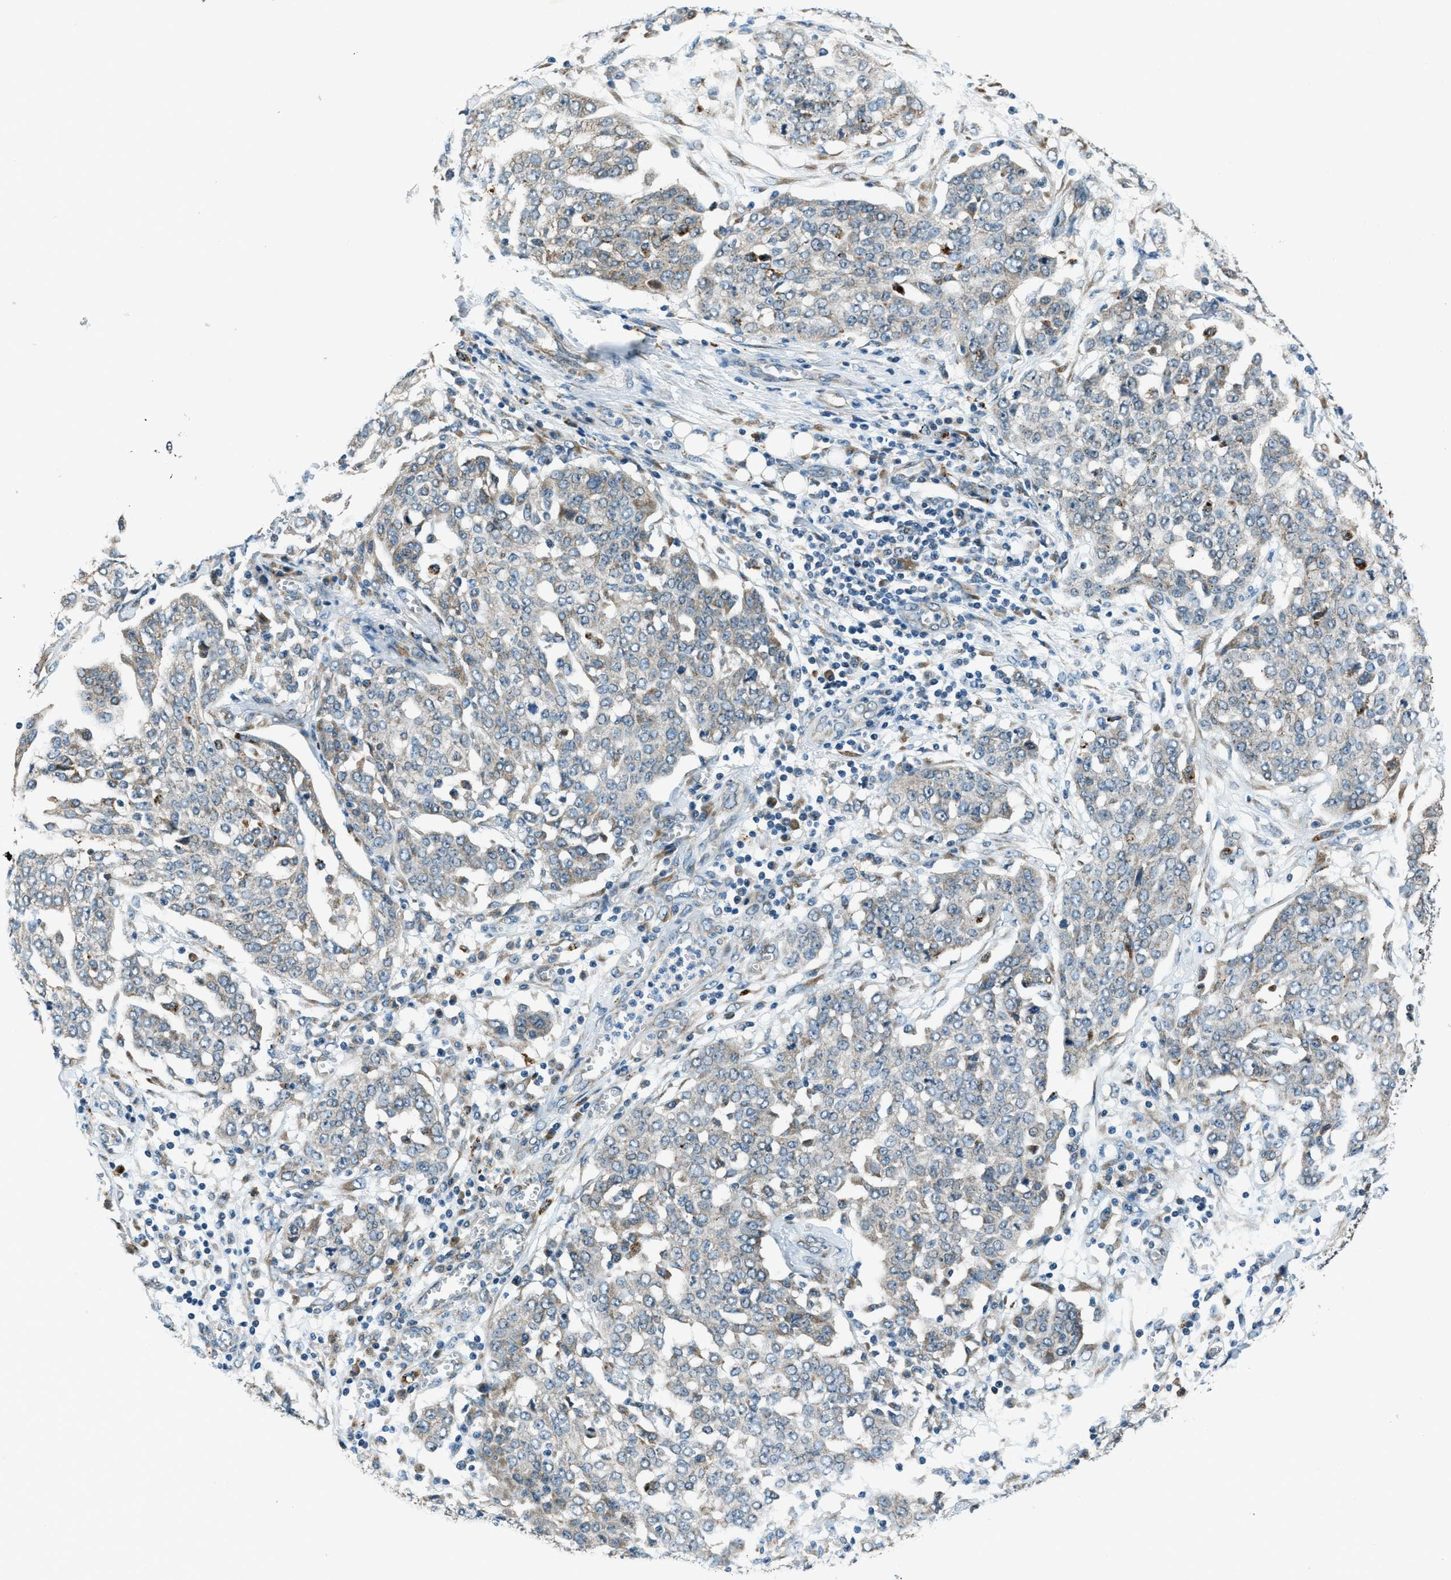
{"staining": {"intensity": "negative", "quantity": "none", "location": "none"}, "tissue": "ovarian cancer", "cell_type": "Tumor cells", "image_type": "cancer", "snomed": [{"axis": "morphology", "description": "Cystadenocarcinoma, serous, NOS"}, {"axis": "topography", "description": "Soft tissue"}, {"axis": "topography", "description": "Ovary"}], "caption": "Protein analysis of ovarian cancer shows no significant positivity in tumor cells.", "gene": "GINM1", "patient": {"sex": "female", "age": 57}}